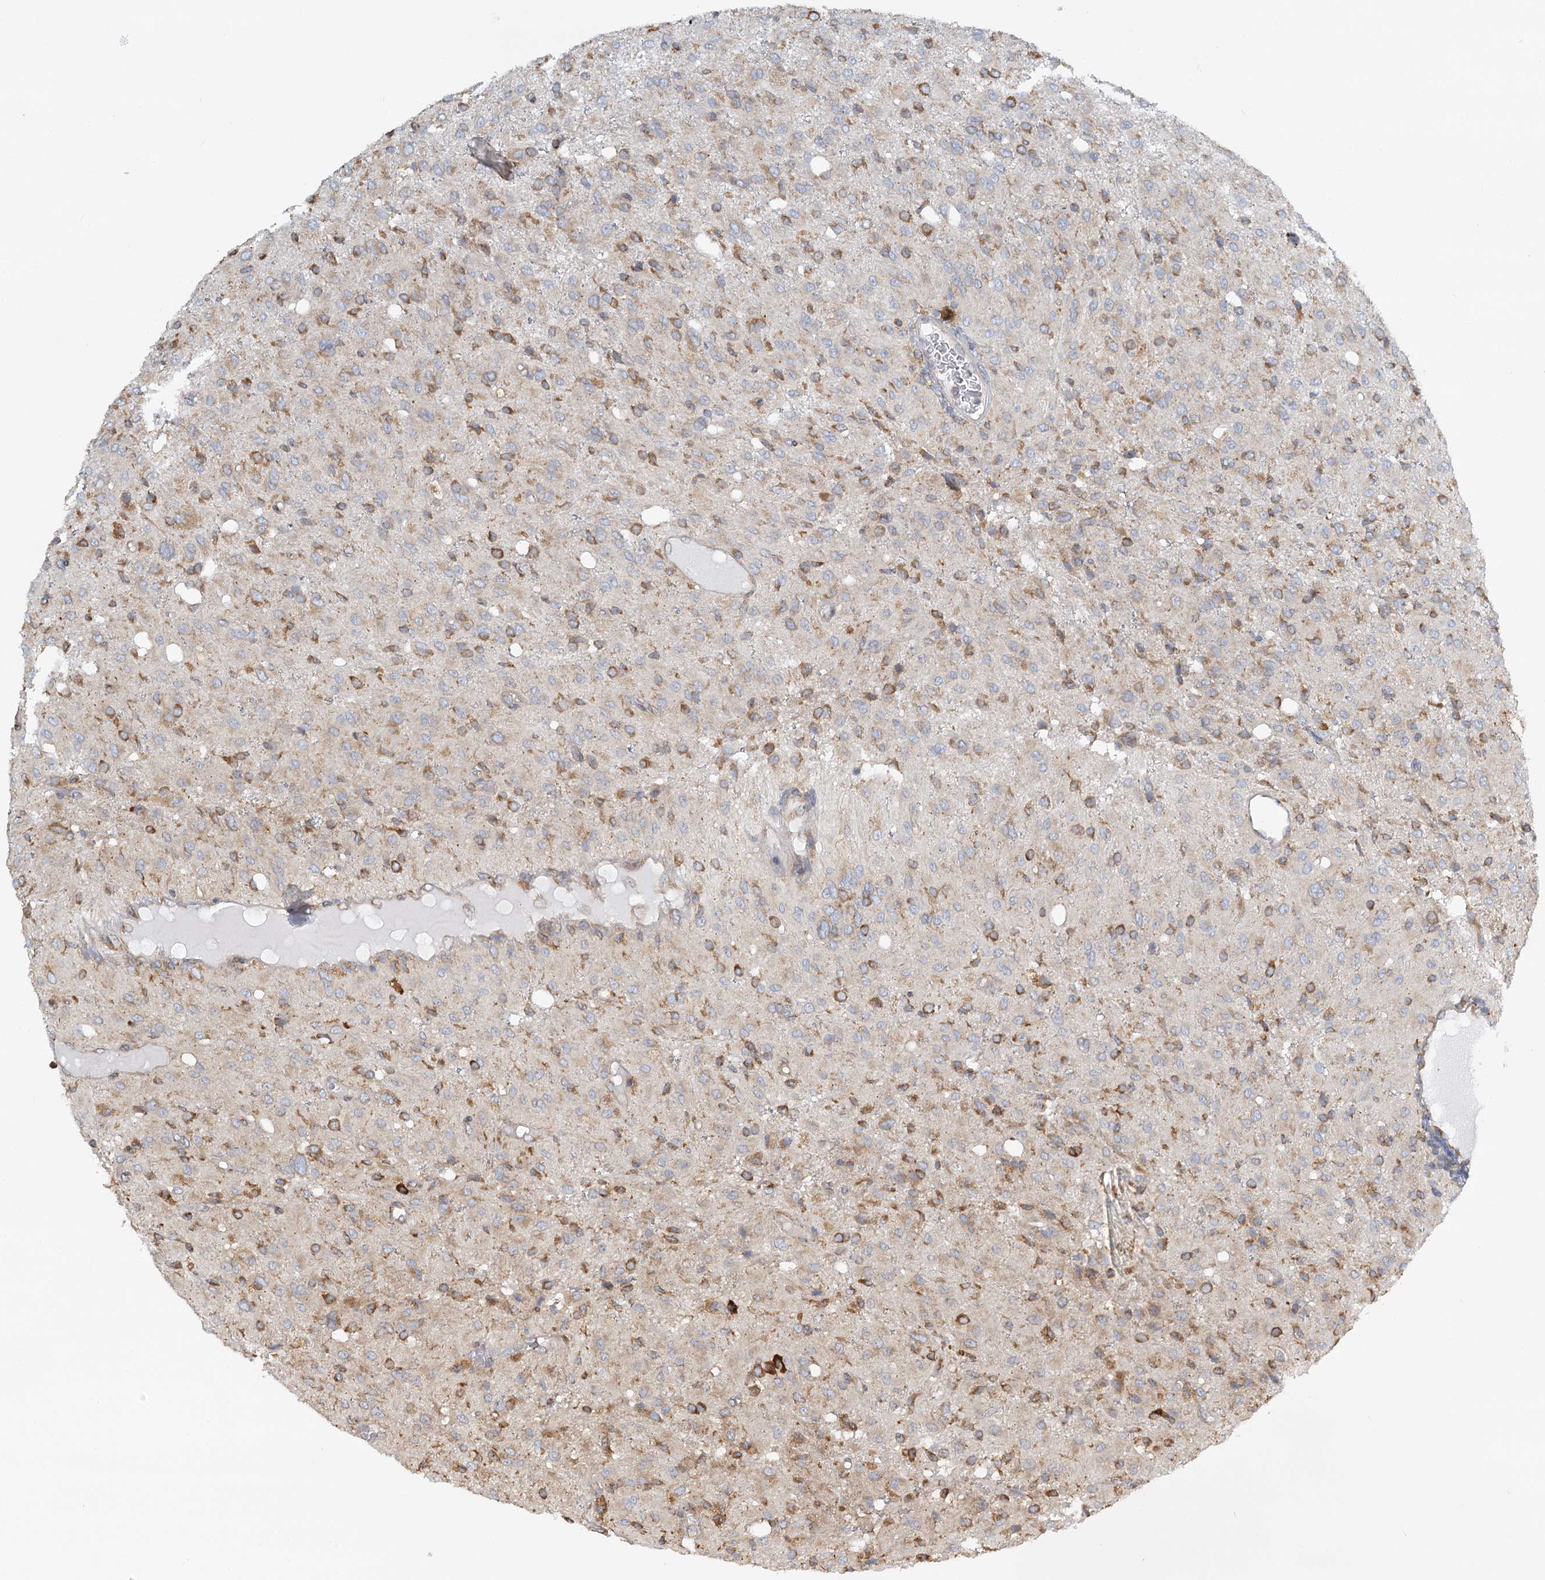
{"staining": {"intensity": "weak", "quantity": "<25%", "location": "cytoplasmic/membranous"}, "tissue": "glioma", "cell_type": "Tumor cells", "image_type": "cancer", "snomed": [{"axis": "morphology", "description": "Glioma, malignant, High grade"}, {"axis": "topography", "description": "Brain"}], "caption": "The image demonstrates no significant expression in tumor cells of glioma.", "gene": "TAS1R1", "patient": {"sex": "female", "age": 59}}